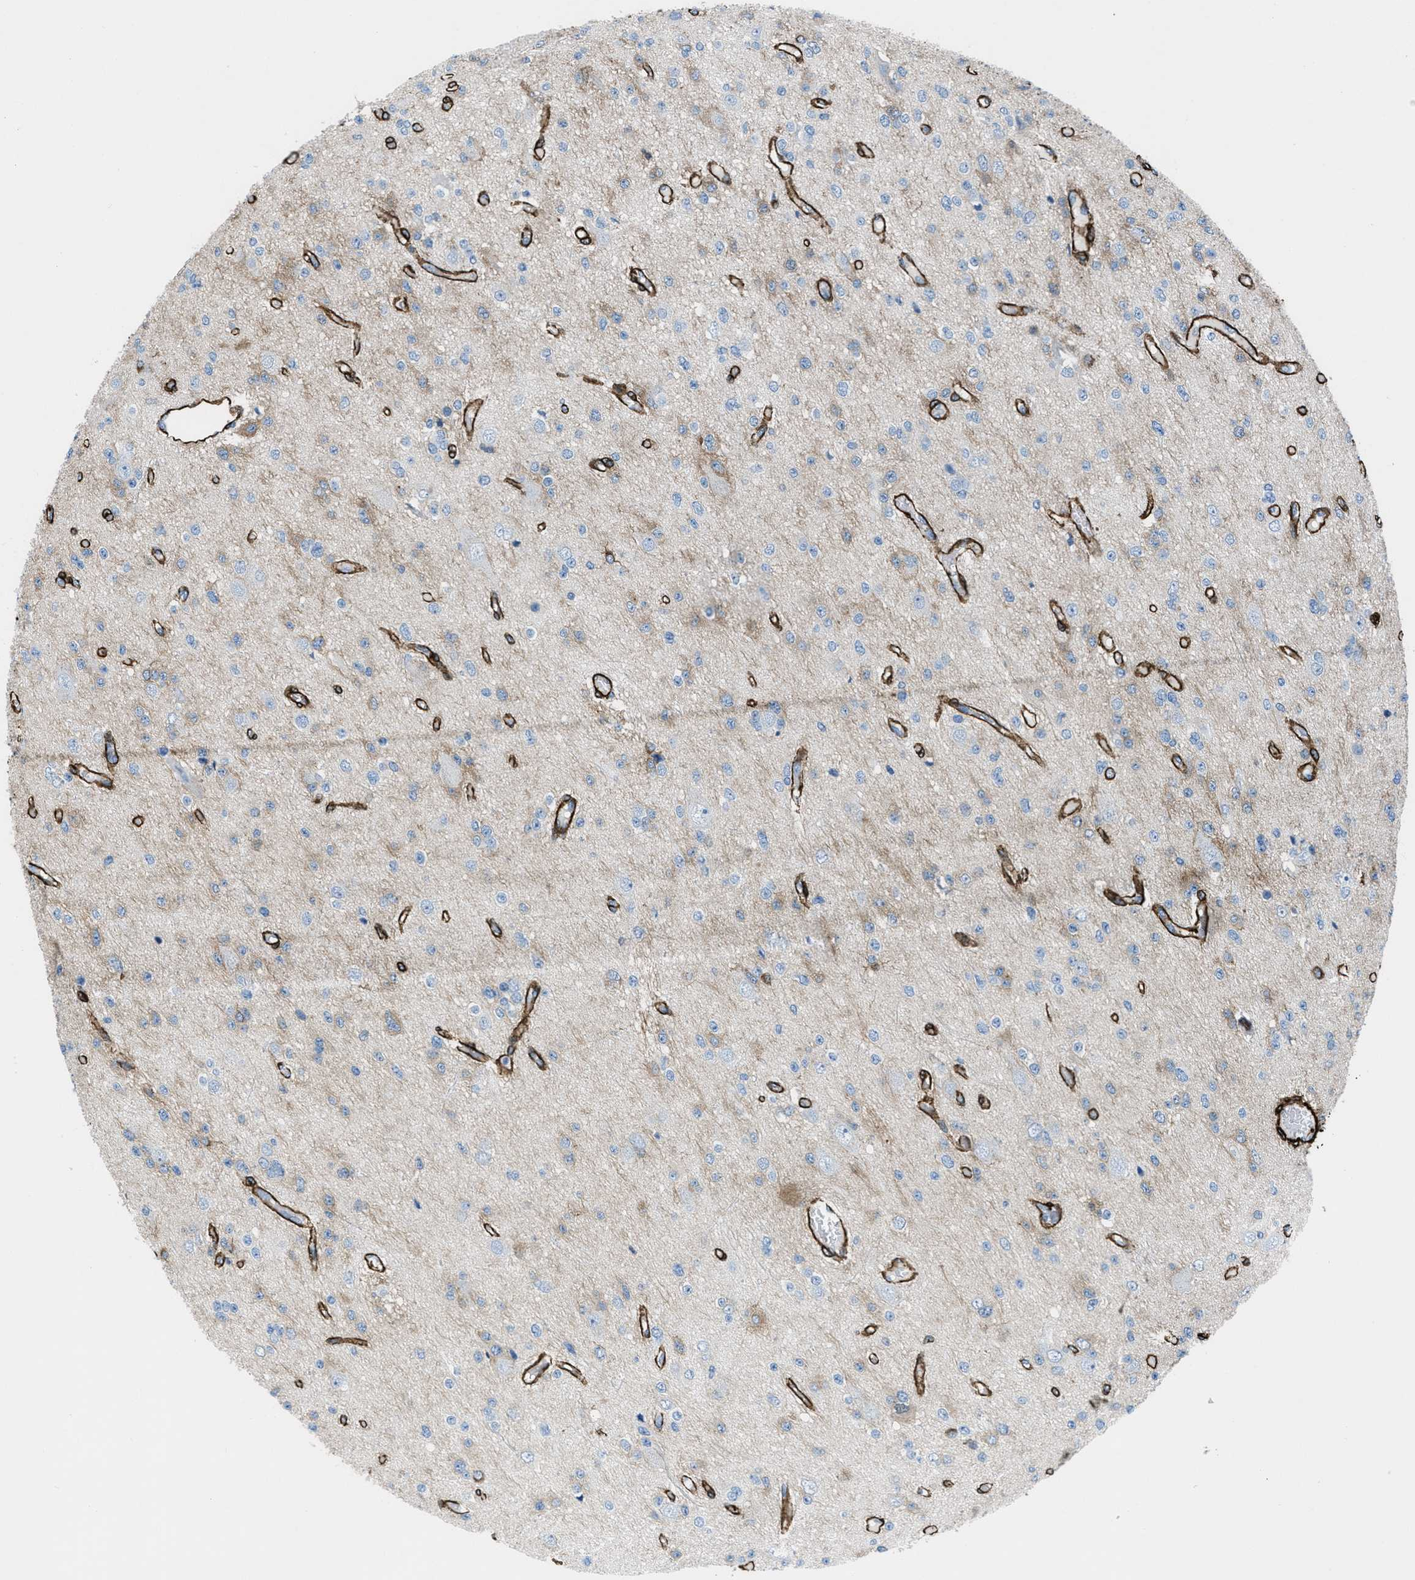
{"staining": {"intensity": "moderate", "quantity": "<25%", "location": "cytoplasmic/membranous"}, "tissue": "glioma", "cell_type": "Tumor cells", "image_type": "cancer", "snomed": [{"axis": "morphology", "description": "Glioma, malignant, Low grade"}, {"axis": "topography", "description": "Brain"}], "caption": "A photomicrograph showing moderate cytoplasmic/membranous expression in approximately <25% of tumor cells in glioma, as visualized by brown immunohistochemical staining.", "gene": "CALD1", "patient": {"sex": "male", "age": 38}}